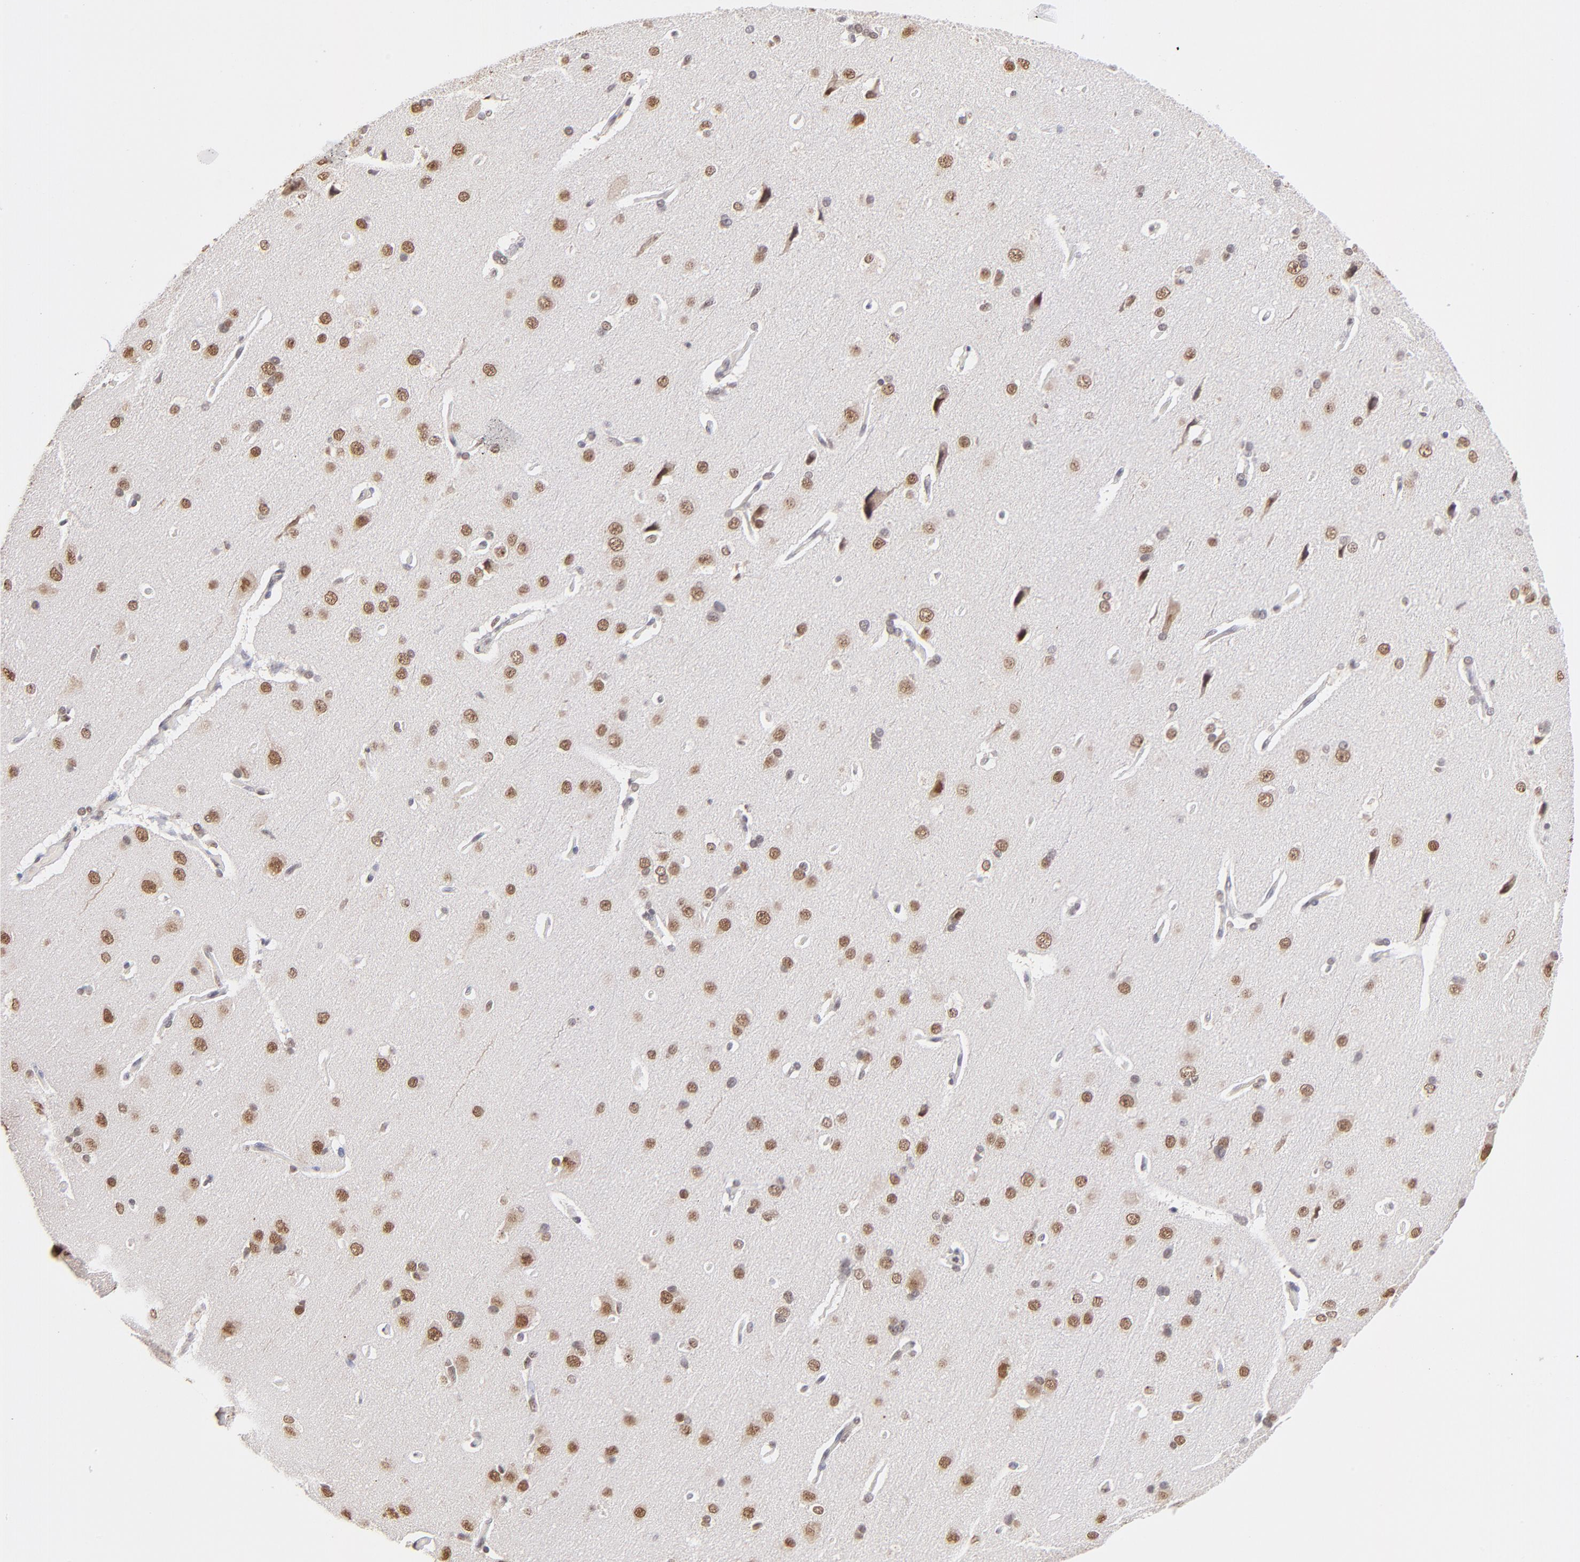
{"staining": {"intensity": "negative", "quantity": "none", "location": "none"}, "tissue": "cerebral cortex", "cell_type": "Endothelial cells", "image_type": "normal", "snomed": [{"axis": "morphology", "description": "Normal tissue, NOS"}, {"axis": "topography", "description": "Cerebral cortex"}], "caption": "DAB (3,3'-diaminobenzidine) immunohistochemical staining of unremarkable human cerebral cortex shows no significant staining in endothelial cells.", "gene": "ZNF670", "patient": {"sex": "male", "age": 62}}